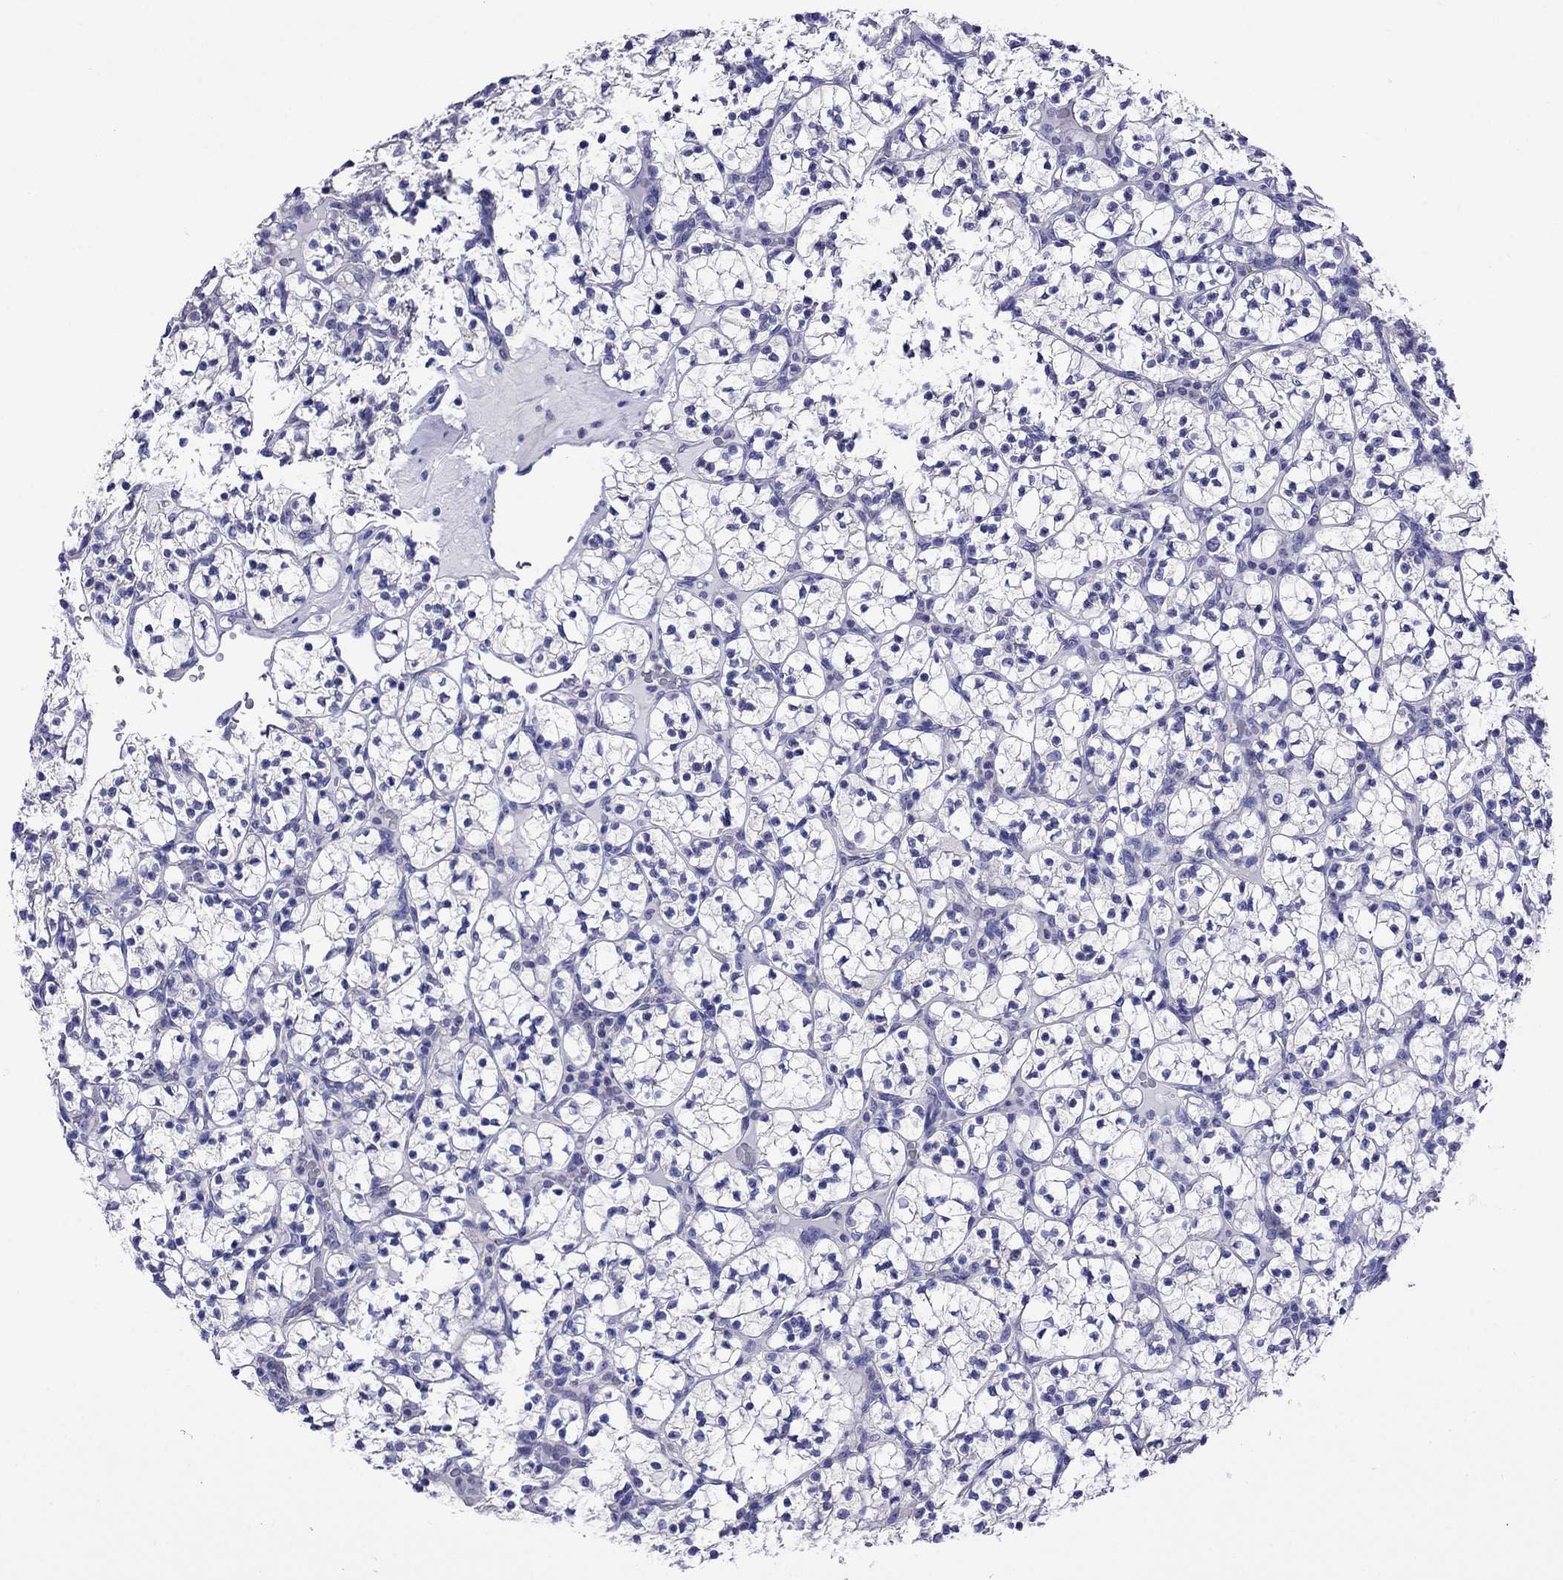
{"staining": {"intensity": "negative", "quantity": "none", "location": "none"}, "tissue": "renal cancer", "cell_type": "Tumor cells", "image_type": "cancer", "snomed": [{"axis": "morphology", "description": "Adenocarcinoma, NOS"}, {"axis": "topography", "description": "Kidney"}], "caption": "Tumor cells show no significant staining in renal cancer.", "gene": "SCG2", "patient": {"sex": "female", "age": 89}}